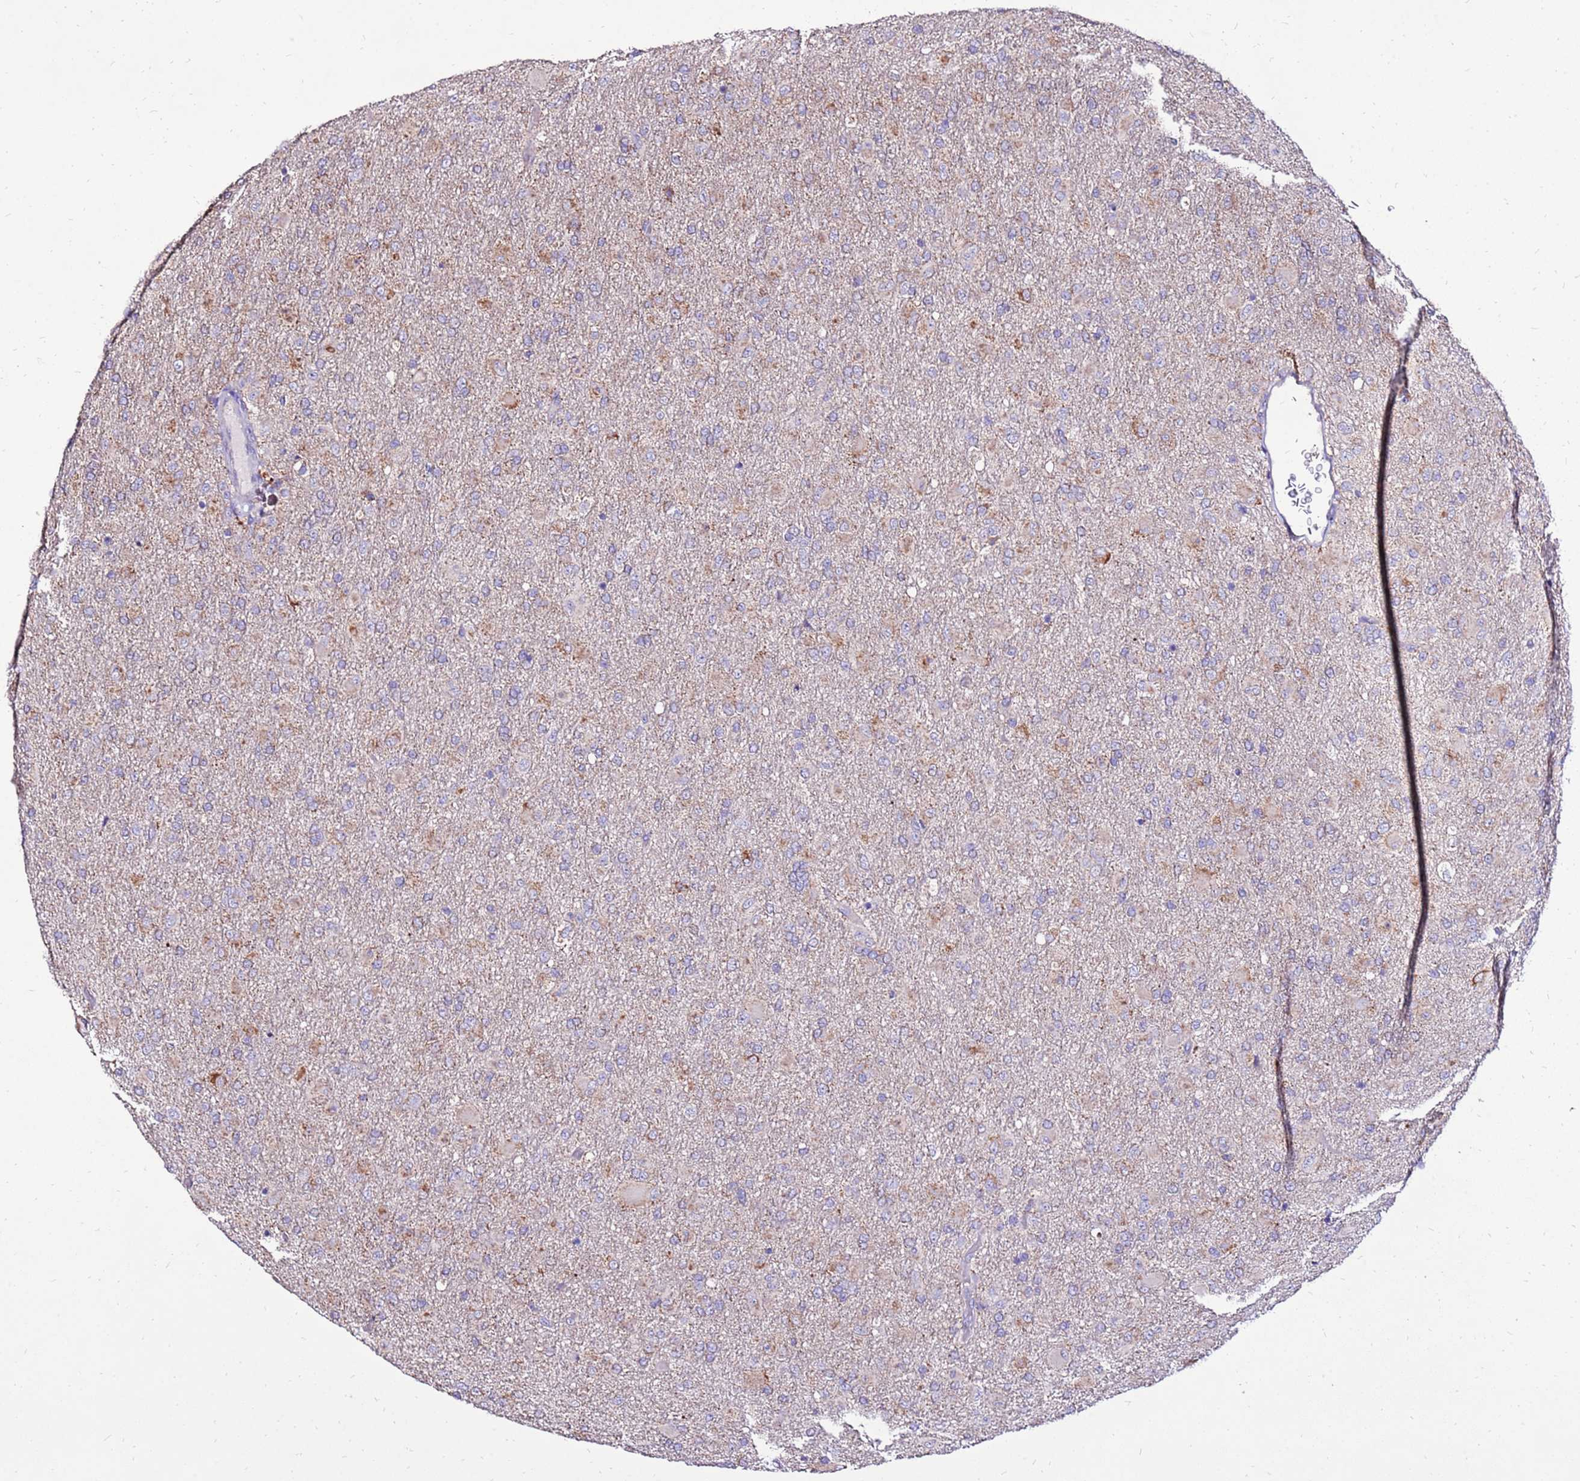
{"staining": {"intensity": "moderate", "quantity": "<25%", "location": "cytoplasmic/membranous"}, "tissue": "glioma", "cell_type": "Tumor cells", "image_type": "cancer", "snomed": [{"axis": "morphology", "description": "Glioma, malignant, Low grade"}, {"axis": "topography", "description": "Brain"}], "caption": "The immunohistochemical stain labels moderate cytoplasmic/membranous staining in tumor cells of low-grade glioma (malignant) tissue. Nuclei are stained in blue.", "gene": "TMEM106C", "patient": {"sex": "male", "age": 65}}